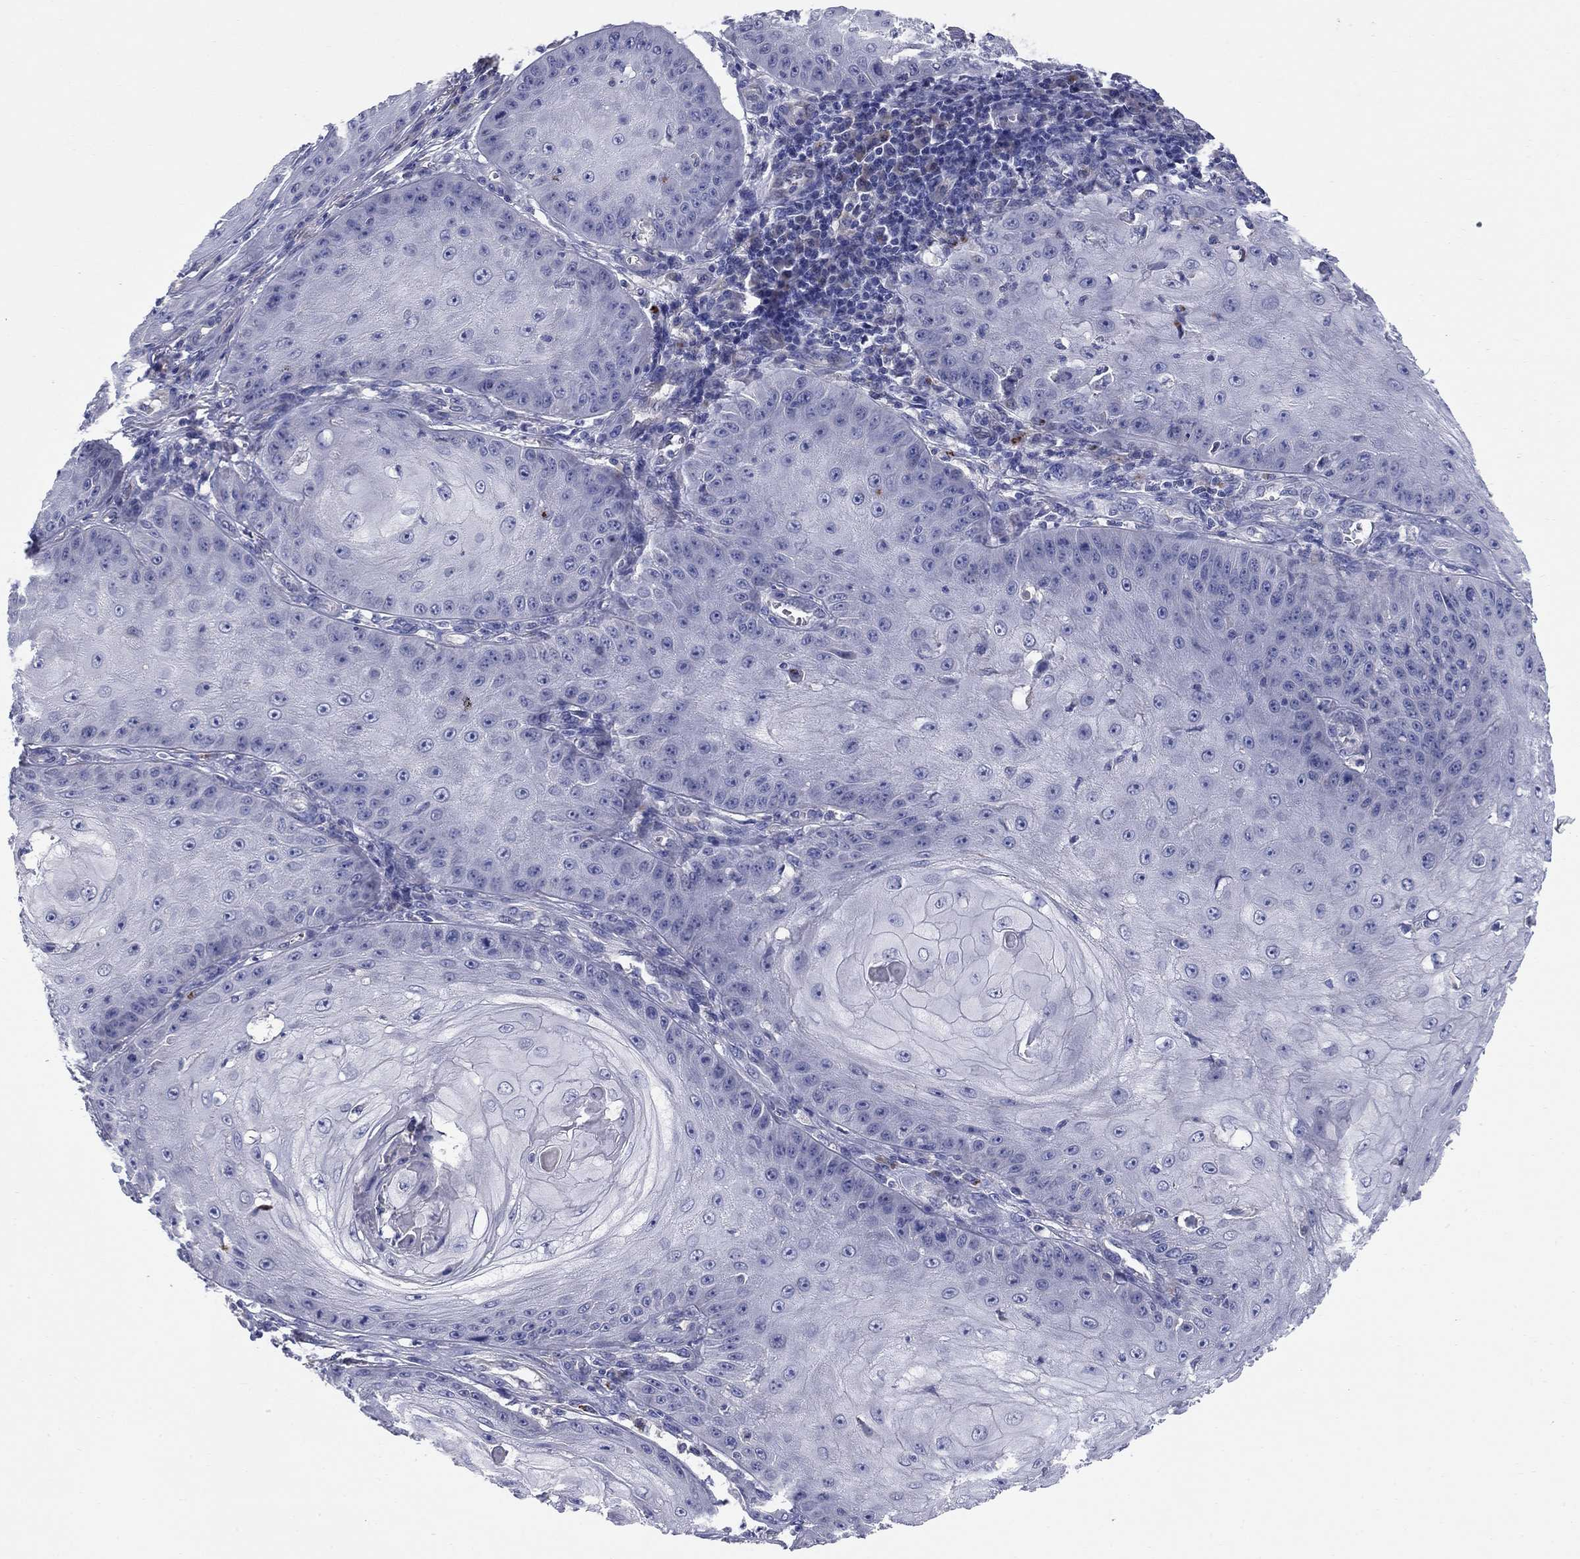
{"staining": {"intensity": "negative", "quantity": "none", "location": "none"}, "tissue": "skin cancer", "cell_type": "Tumor cells", "image_type": "cancer", "snomed": [{"axis": "morphology", "description": "Squamous cell carcinoma, NOS"}, {"axis": "topography", "description": "Skin"}], "caption": "A micrograph of human skin squamous cell carcinoma is negative for staining in tumor cells. (Brightfield microscopy of DAB (3,3'-diaminobenzidine) IHC at high magnification).", "gene": "EMP2", "patient": {"sex": "male", "age": 70}}